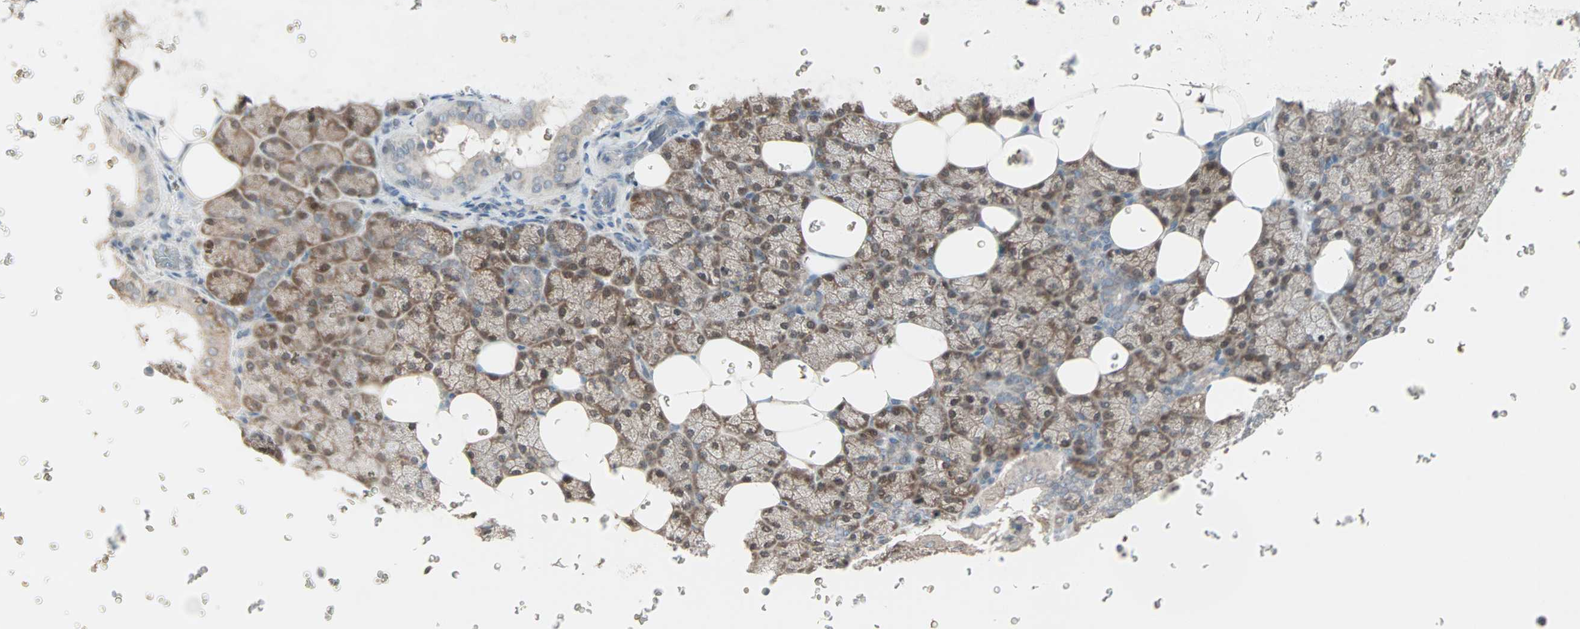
{"staining": {"intensity": "moderate", "quantity": ">75%", "location": "cytoplasmic/membranous,nuclear"}, "tissue": "salivary gland", "cell_type": "Glandular cells", "image_type": "normal", "snomed": [{"axis": "morphology", "description": "Normal tissue, NOS"}, {"axis": "topography", "description": "Lymph node"}, {"axis": "topography", "description": "Salivary gland"}], "caption": "Immunohistochemical staining of benign human salivary gland reveals >75% levels of moderate cytoplasmic/membranous,nuclear protein staining in approximately >75% of glandular cells.", "gene": "JMJD7", "patient": {"sex": "male", "age": 8}}